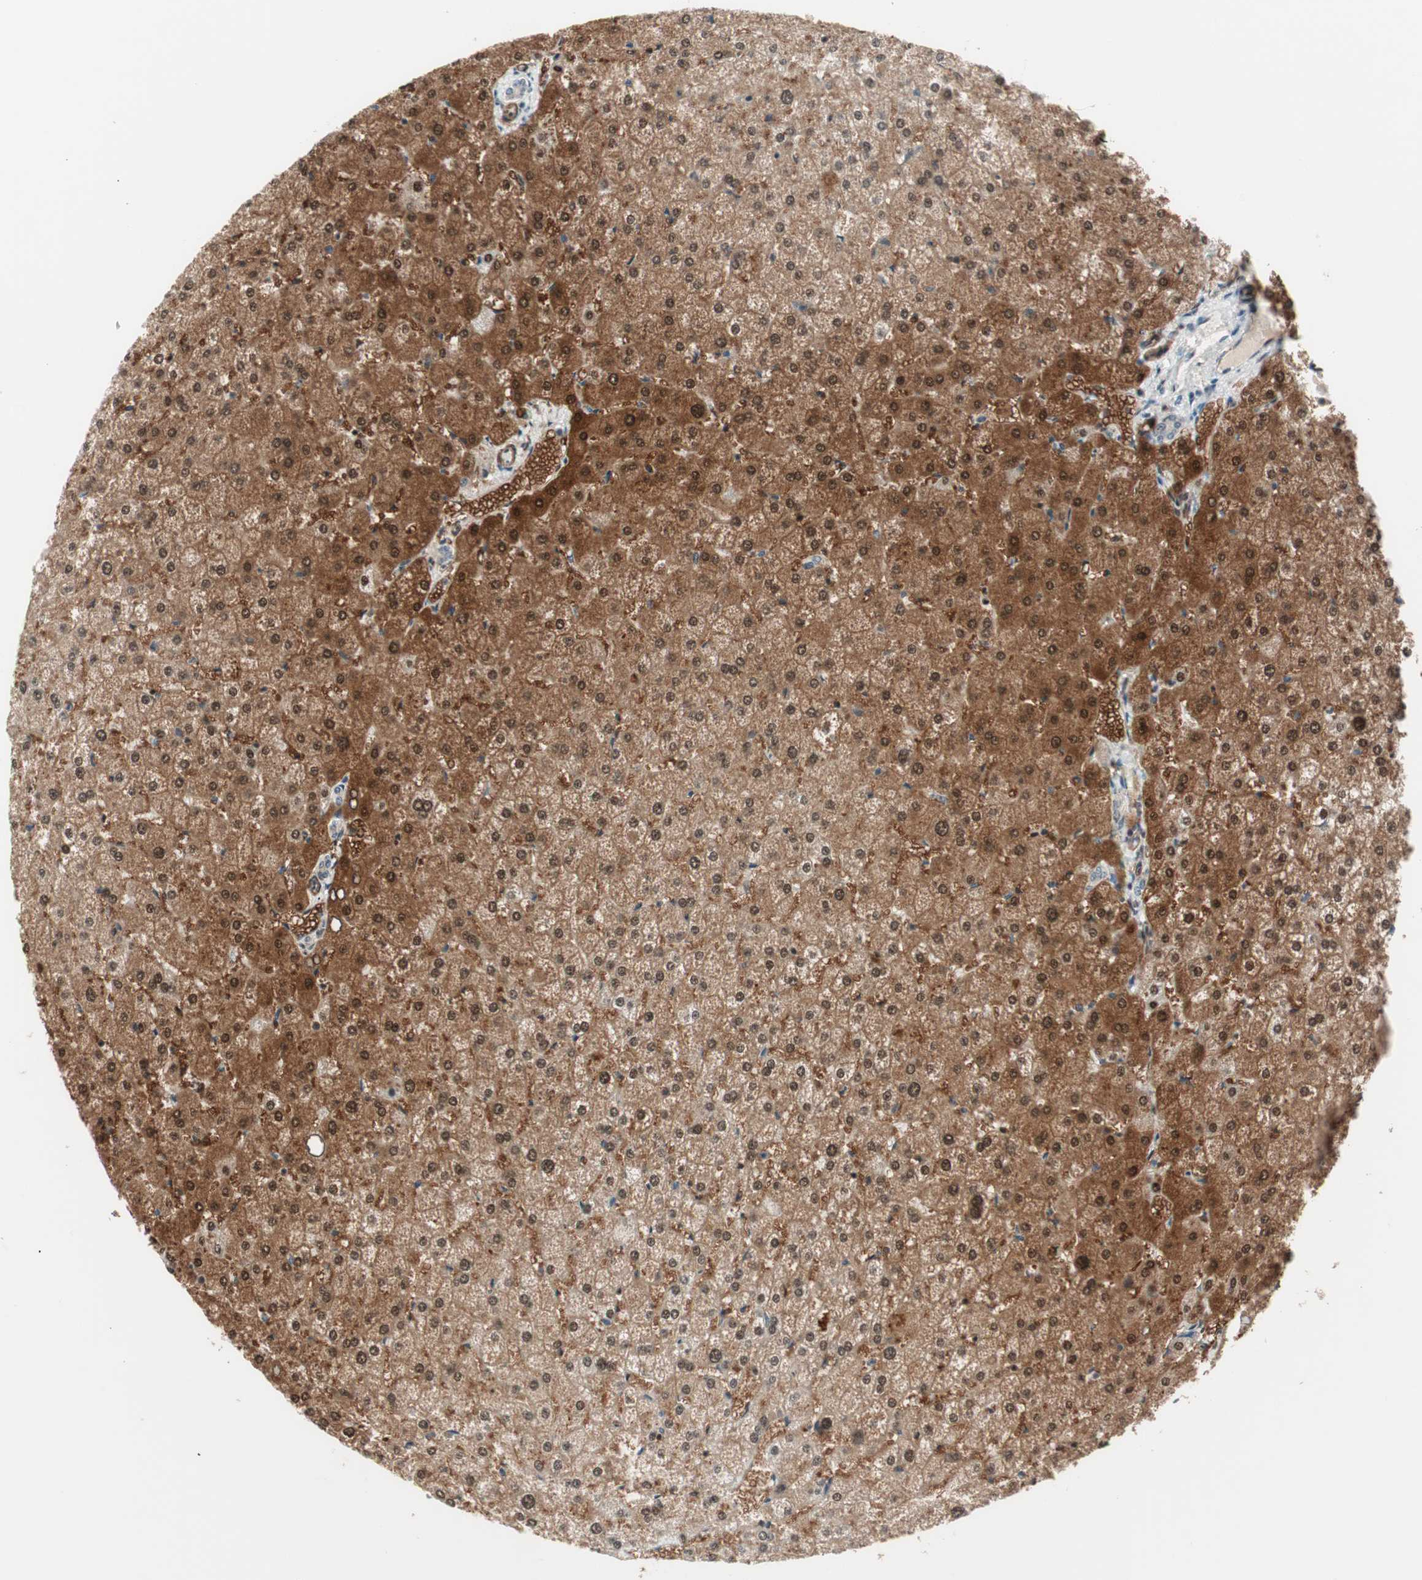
{"staining": {"intensity": "negative", "quantity": "none", "location": "none"}, "tissue": "liver", "cell_type": "Cholangiocytes", "image_type": "normal", "snomed": [{"axis": "morphology", "description": "Normal tissue, NOS"}, {"axis": "topography", "description": "Liver"}], "caption": "Immunohistochemistry of normal human liver reveals no staining in cholangiocytes.", "gene": "CDK19", "patient": {"sex": "female", "age": 32}}